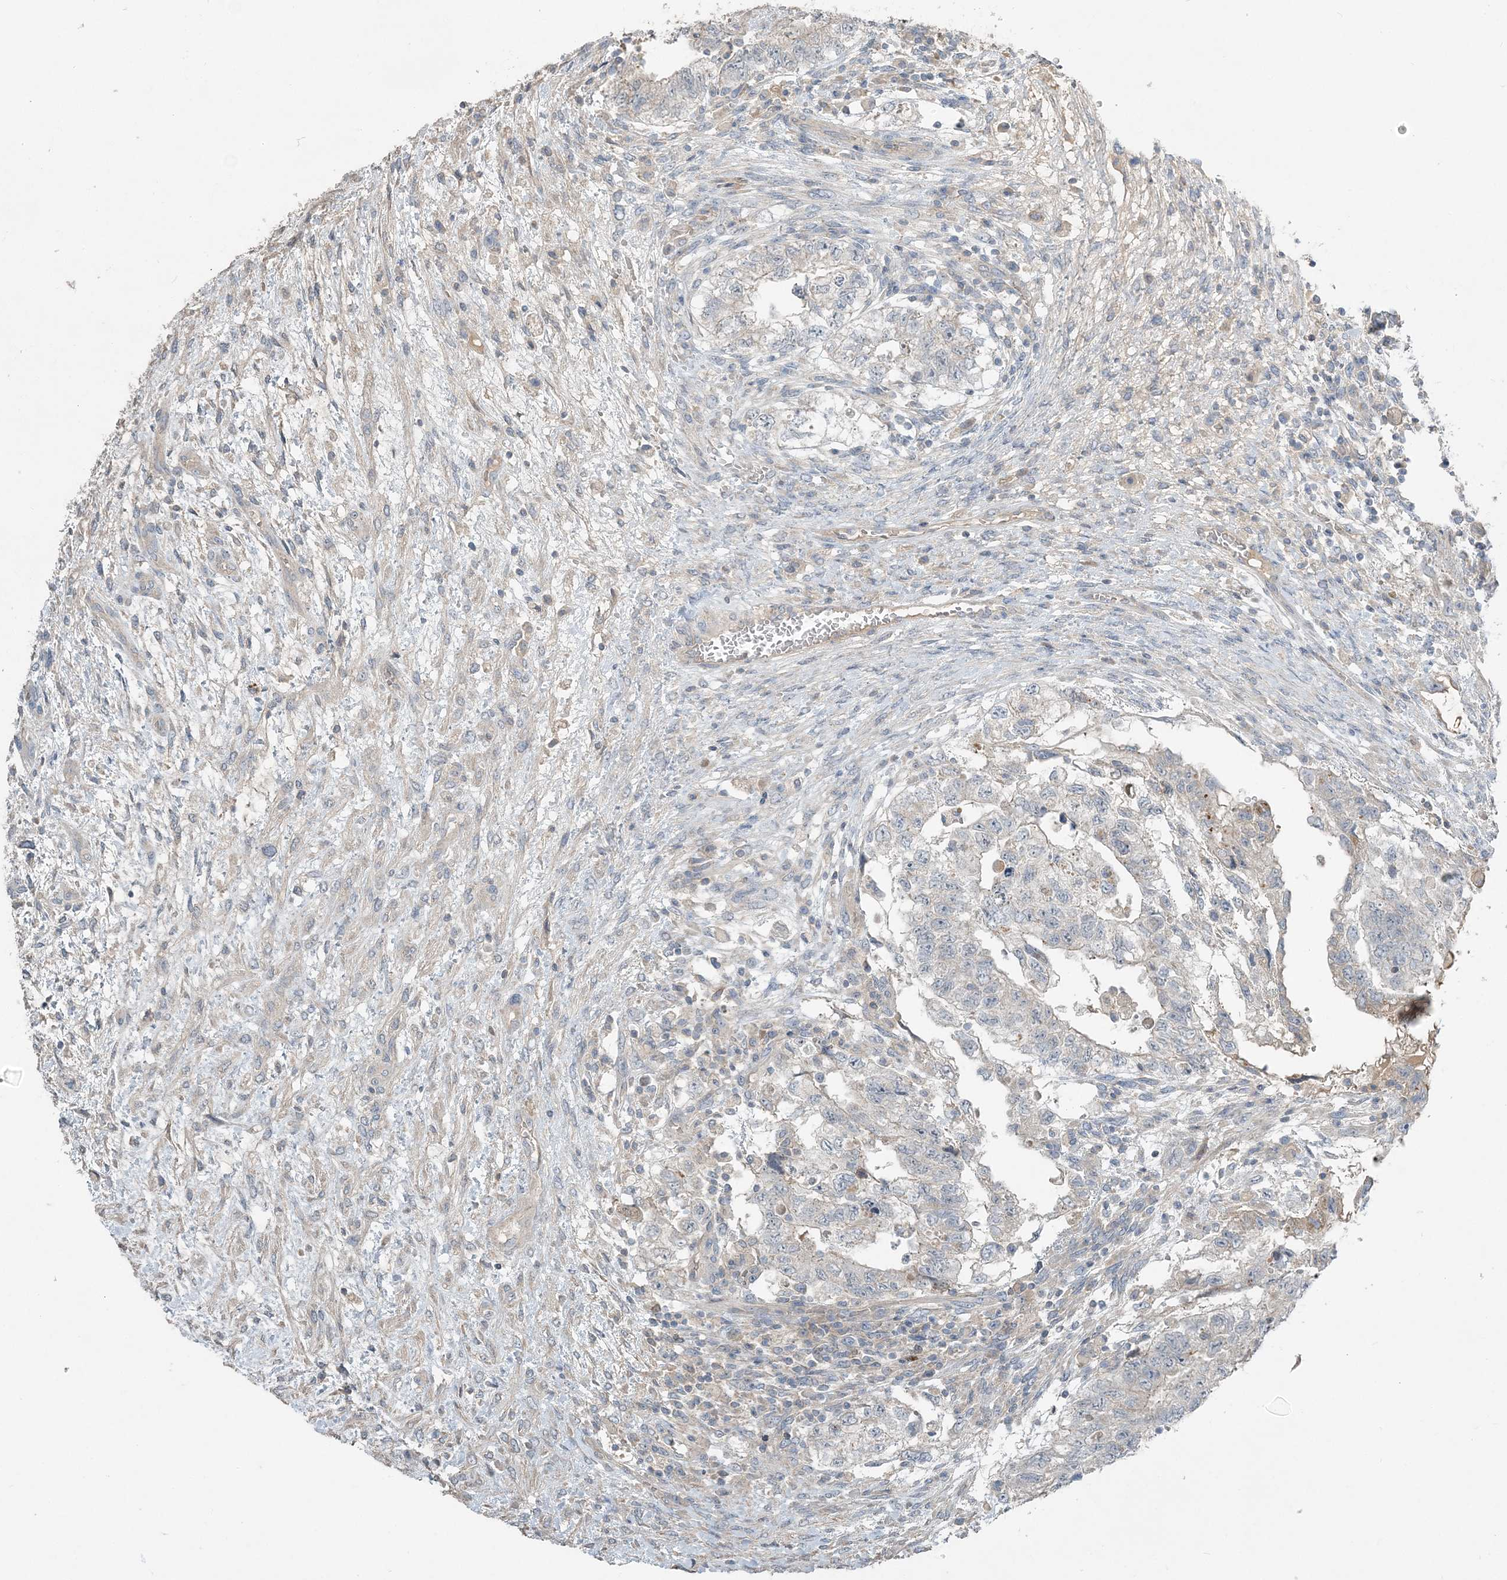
{"staining": {"intensity": "negative", "quantity": "none", "location": "none"}, "tissue": "testis cancer", "cell_type": "Tumor cells", "image_type": "cancer", "snomed": [{"axis": "morphology", "description": "Carcinoma, Embryonal, NOS"}, {"axis": "topography", "description": "Testis"}], "caption": "Testis embryonal carcinoma was stained to show a protein in brown. There is no significant expression in tumor cells. Brightfield microscopy of immunohistochemistry (IHC) stained with DAB (brown) and hematoxylin (blue), captured at high magnification.", "gene": "SLC4A10", "patient": {"sex": "male", "age": 36}}